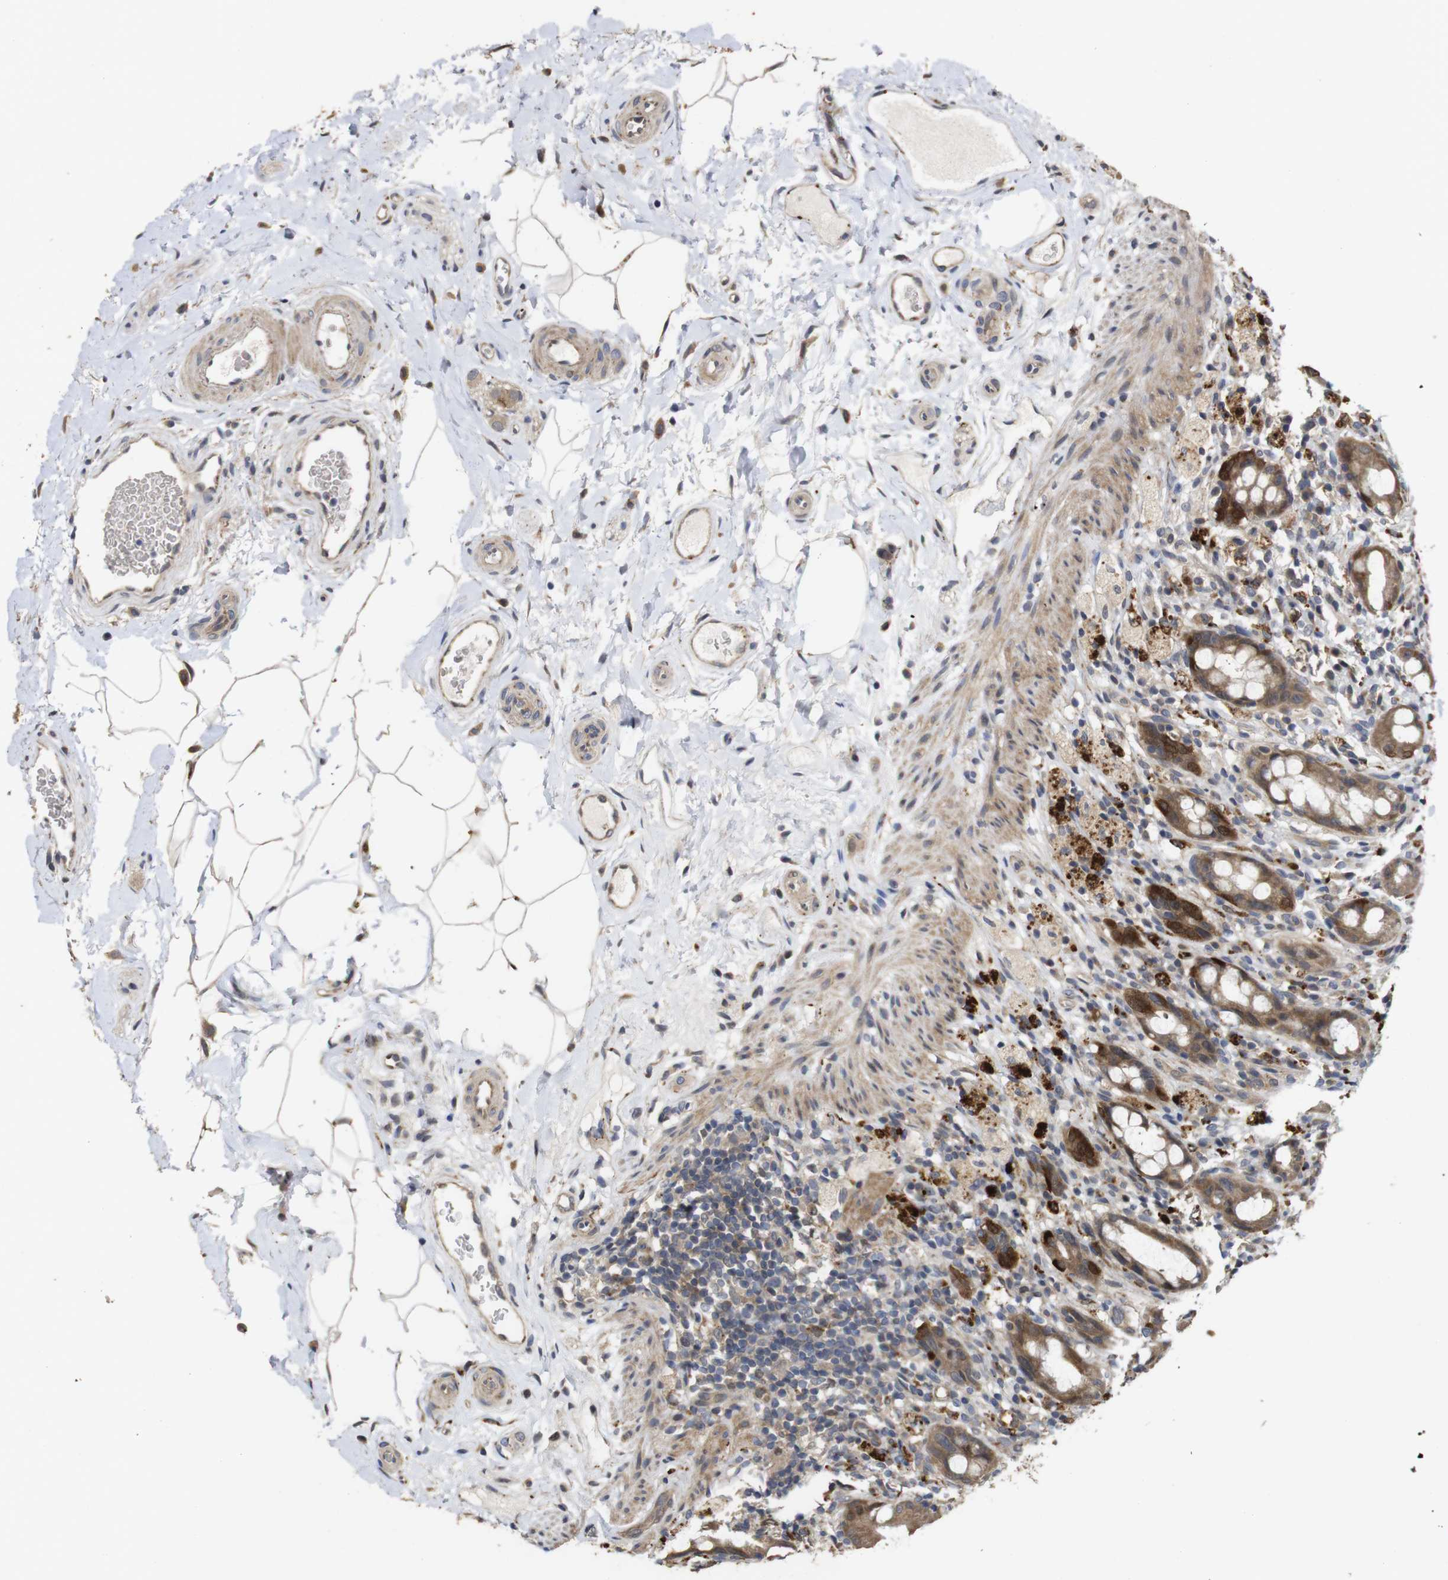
{"staining": {"intensity": "moderate", "quantity": ">75%", "location": "cytoplasmic/membranous"}, "tissue": "rectum", "cell_type": "Glandular cells", "image_type": "normal", "snomed": [{"axis": "morphology", "description": "Normal tissue, NOS"}, {"axis": "topography", "description": "Rectum"}], "caption": "Protein analysis of unremarkable rectum displays moderate cytoplasmic/membranous staining in approximately >75% of glandular cells.", "gene": "PTPN14", "patient": {"sex": "male", "age": 44}}